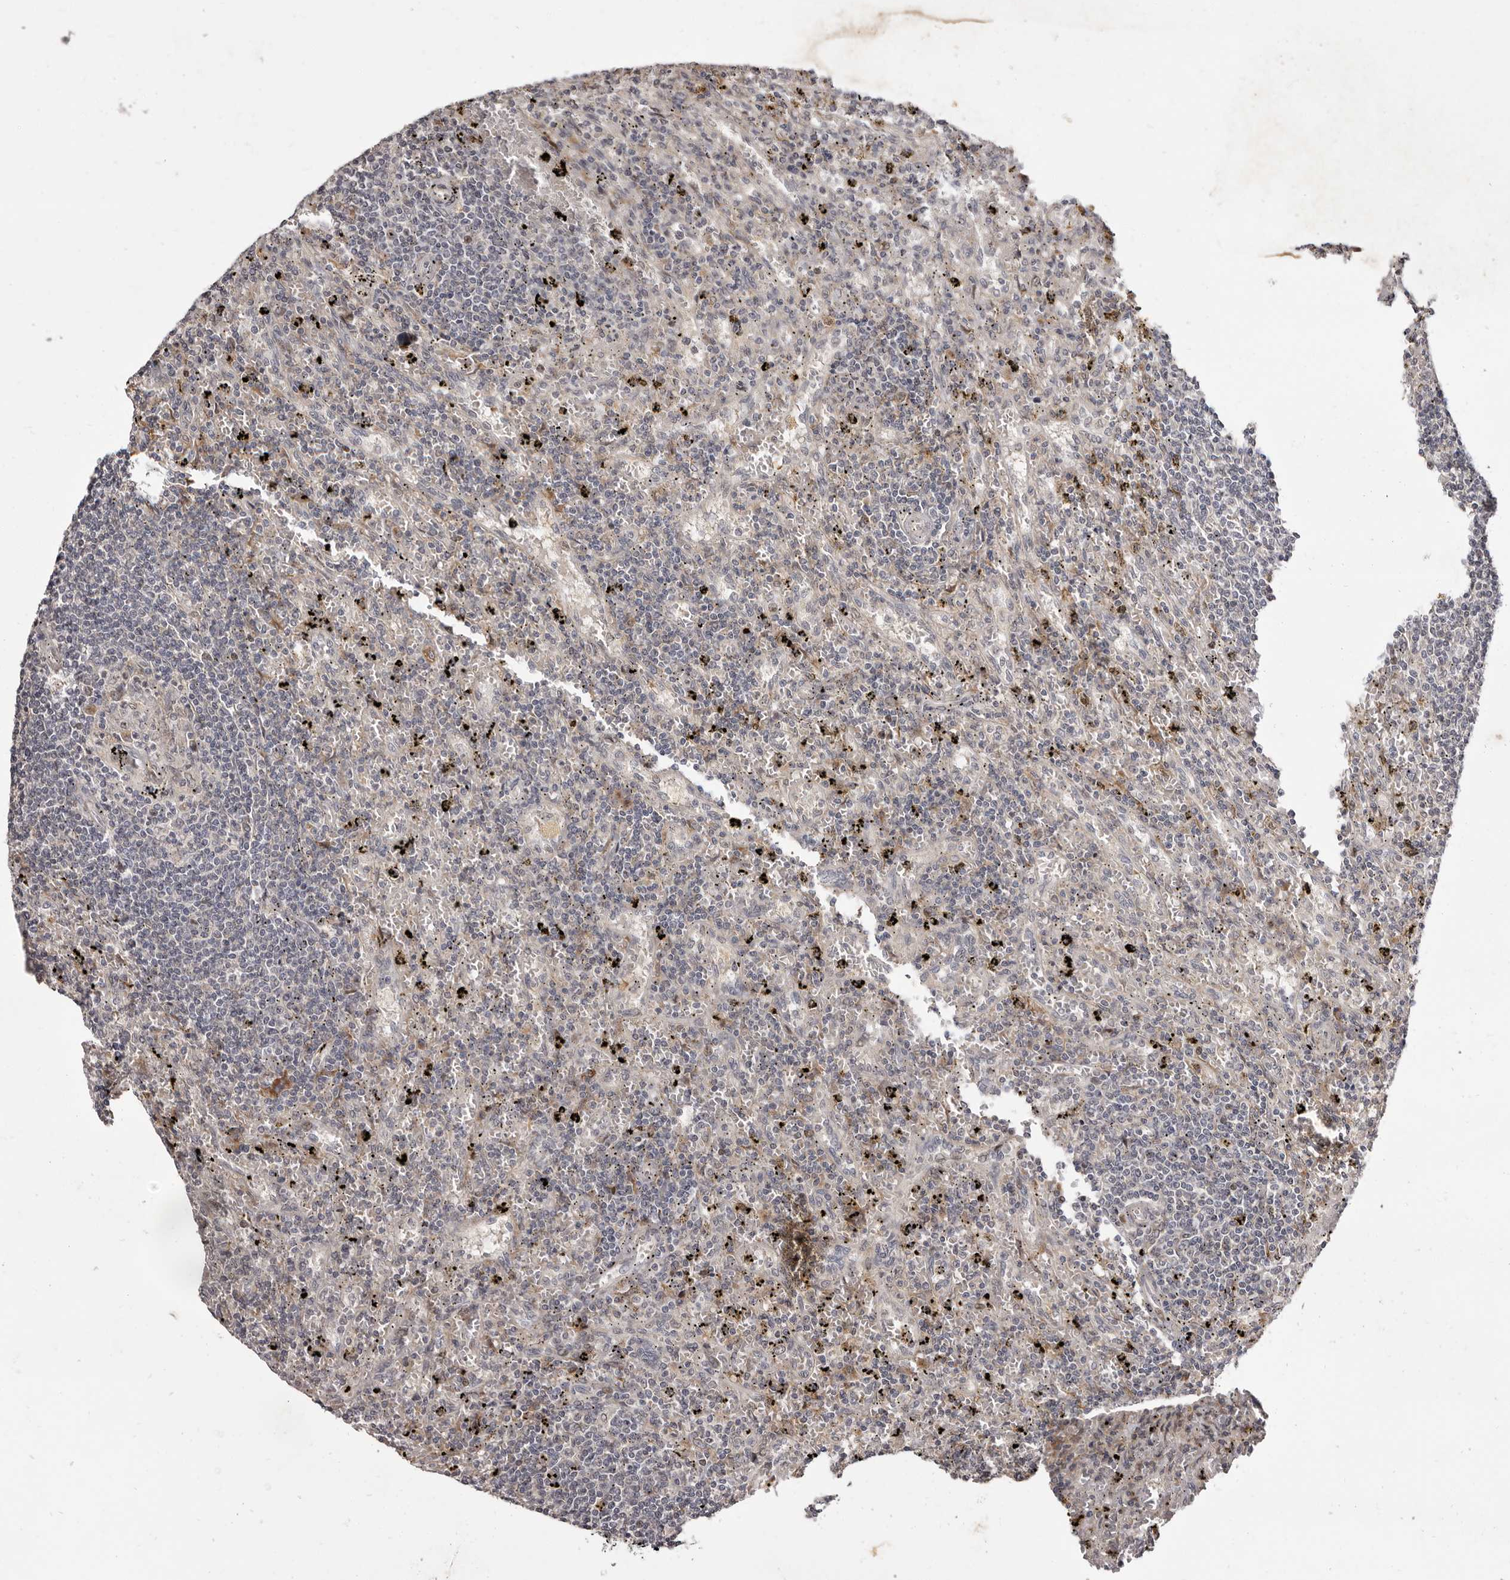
{"staining": {"intensity": "negative", "quantity": "none", "location": "none"}, "tissue": "lymphoma", "cell_type": "Tumor cells", "image_type": "cancer", "snomed": [{"axis": "morphology", "description": "Malignant lymphoma, non-Hodgkin's type, Low grade"}, {"axis": "topography", "description": "Spleen"}], "caption": "This is a photomicrograph of immunohistochemistry (IHC) staining of lymphoma, which shows no staining in tumor cells. (Brightfield microscopy of DAB immunohistochemistry at high magnification).", "gene": "ZNF326", "patient": {"sex": "male", "age": 76}}